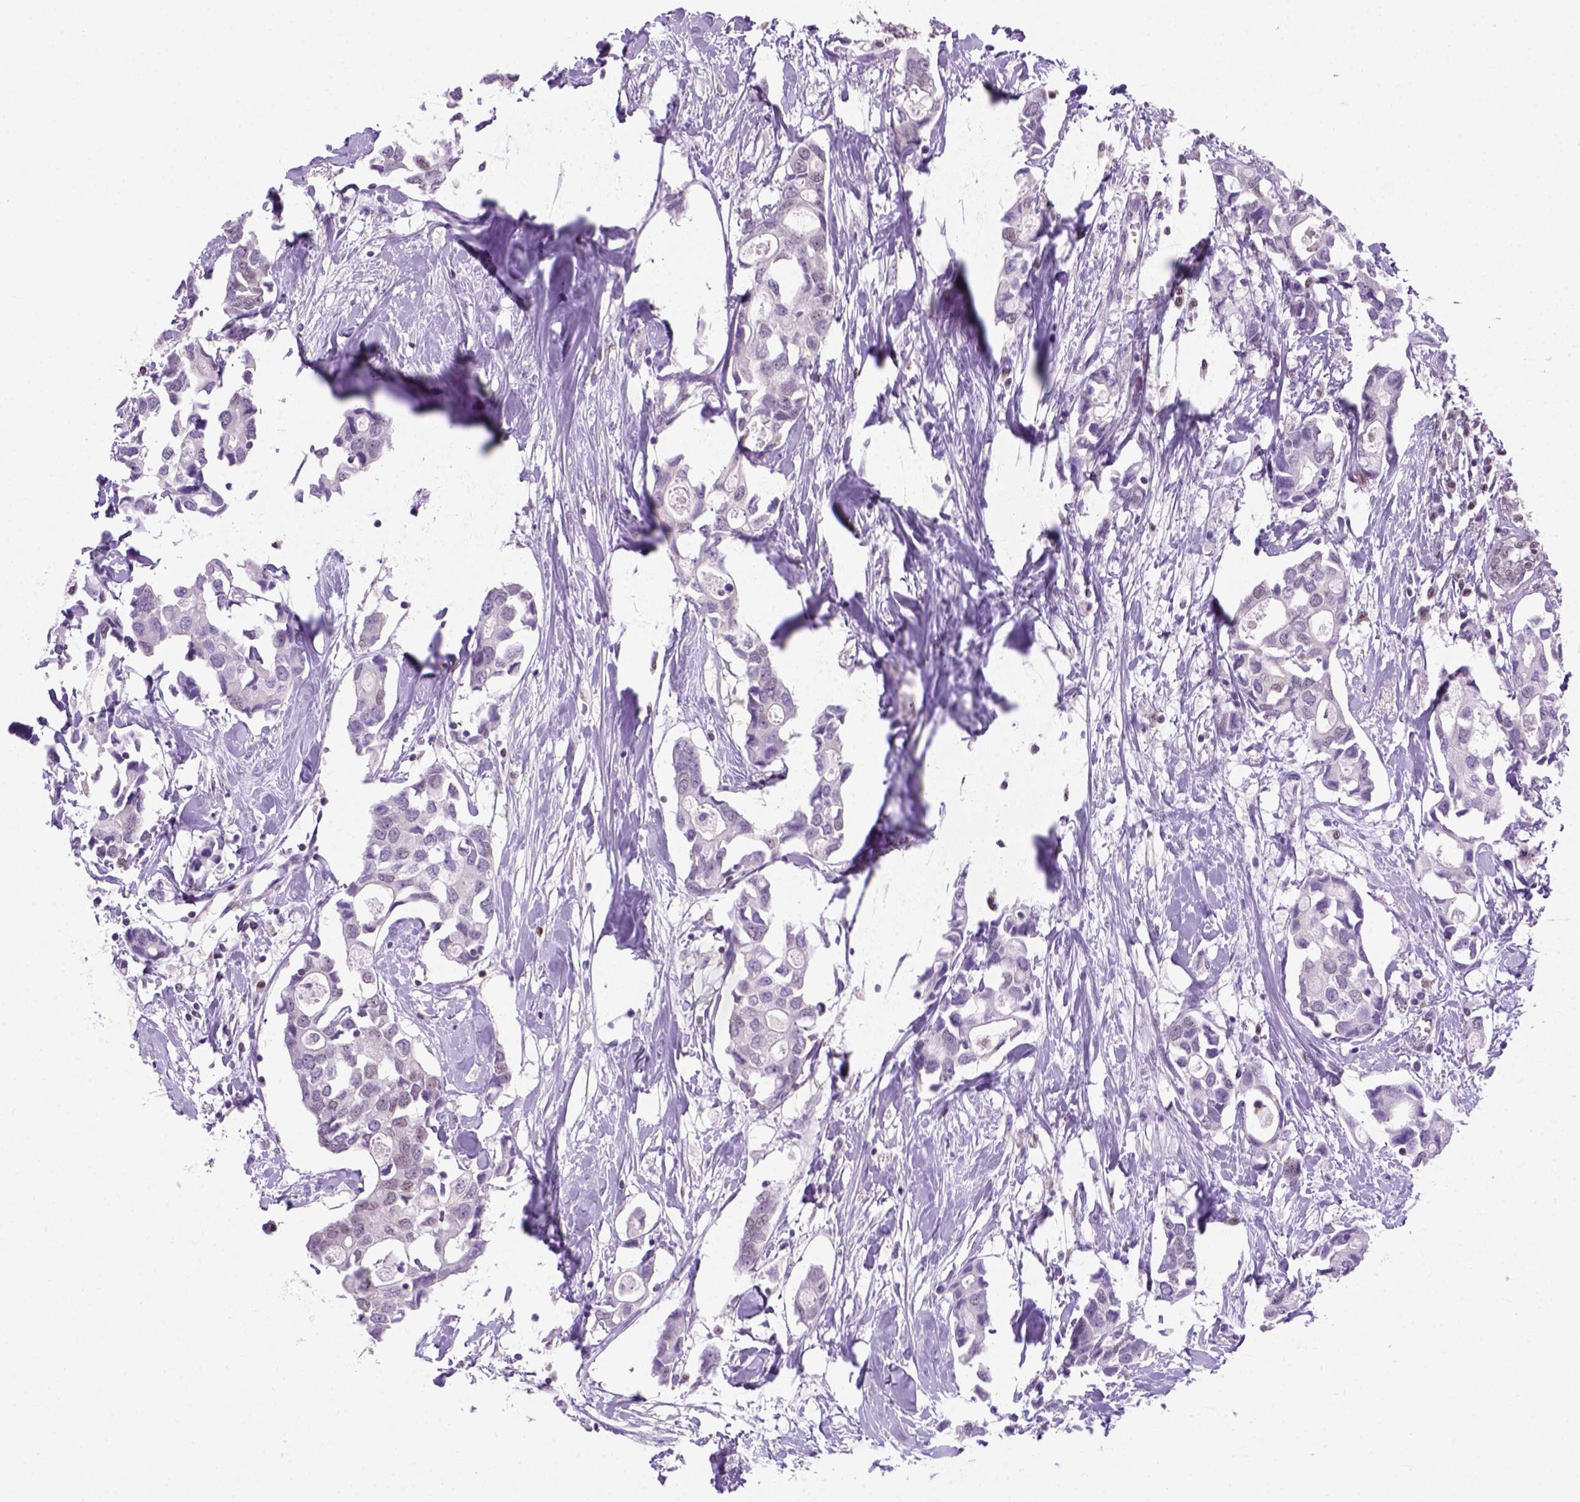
{"staining": {"intensity": "negative", "quantity": "none", "location": "none"}, "tissue": "breast cancer", "cell_type": "Tumor cells", "image_type": "cancer", "snomed": [{"axis": "morphology", "description": "Duct carcinoma"}, {"axis": "topography", "description": "Breast"}], "caption": "A high-resolution image shows IHC staining of breast intraductal carcinoma, which displays no significant expression in tumor cells. The staining is performed using DAB brown chromogen with nuclei counter-stained in using hematoxylin.", "gene": "MGMT", "patient": {"sex": "female", "age": 83}}